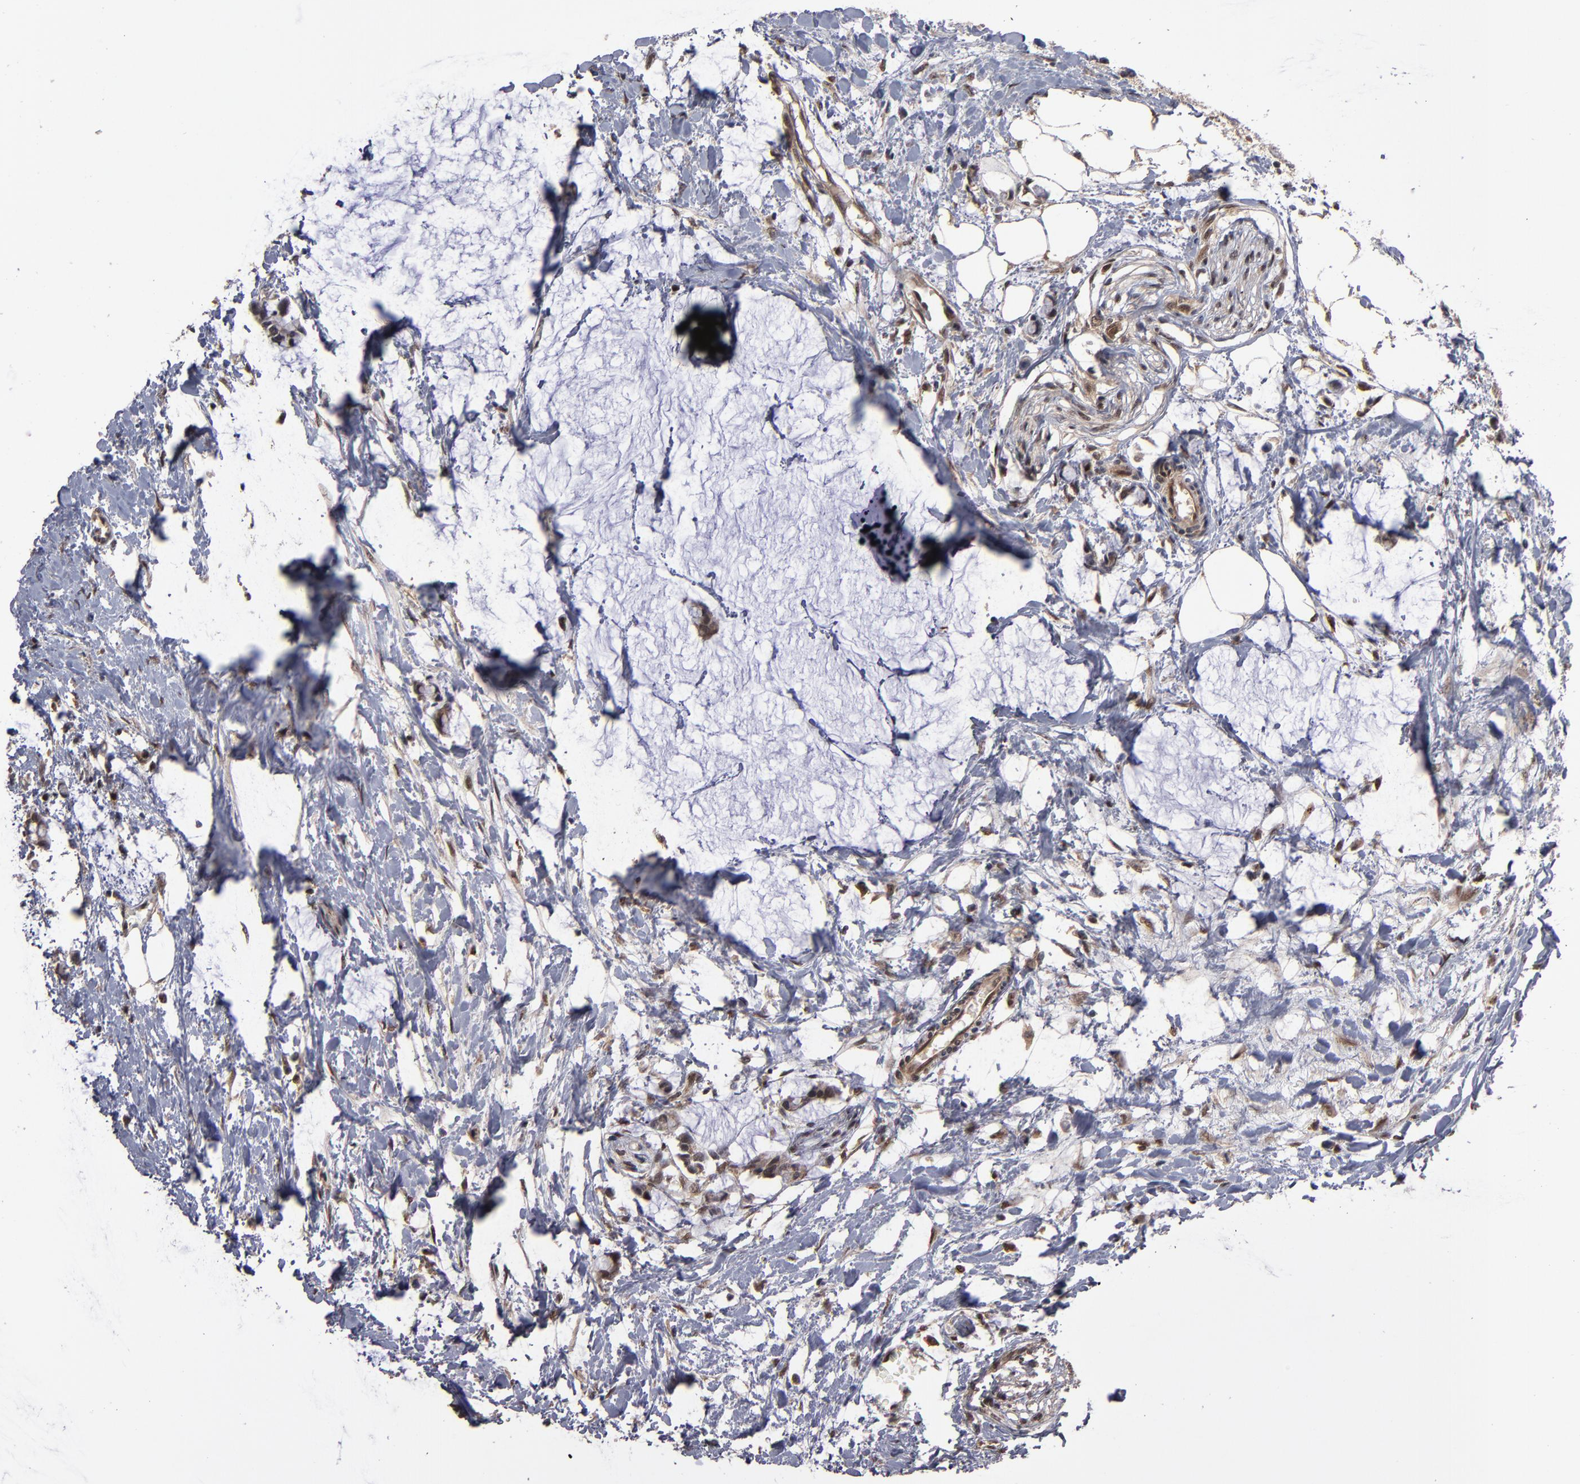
{"staining": {"intensity": "weak", "quantity": ">75%", "location": "cytoplasmic/membranous"}, "tissue": "colorectal cancer", "cell_type": "Tumor cells", "image_type": "cancer", "snomed": [{"axis": "morphology", "description": "Normal tissue, NOS"}, {"axis": "morphology", "description": "Adenocarcinoma, NOS"}, {"axis": "topography", "description": "Colon"}, {"axis": "topography", "description": "Peripheral nerve tissue"}], "caption": "Protein staining demonstrates weak cytoplasmic/membranous staining in about >75% of tumor cells in colorectal cancer.", "gene": "CUL5", "patient": {"sex": "male", "age": 14}}